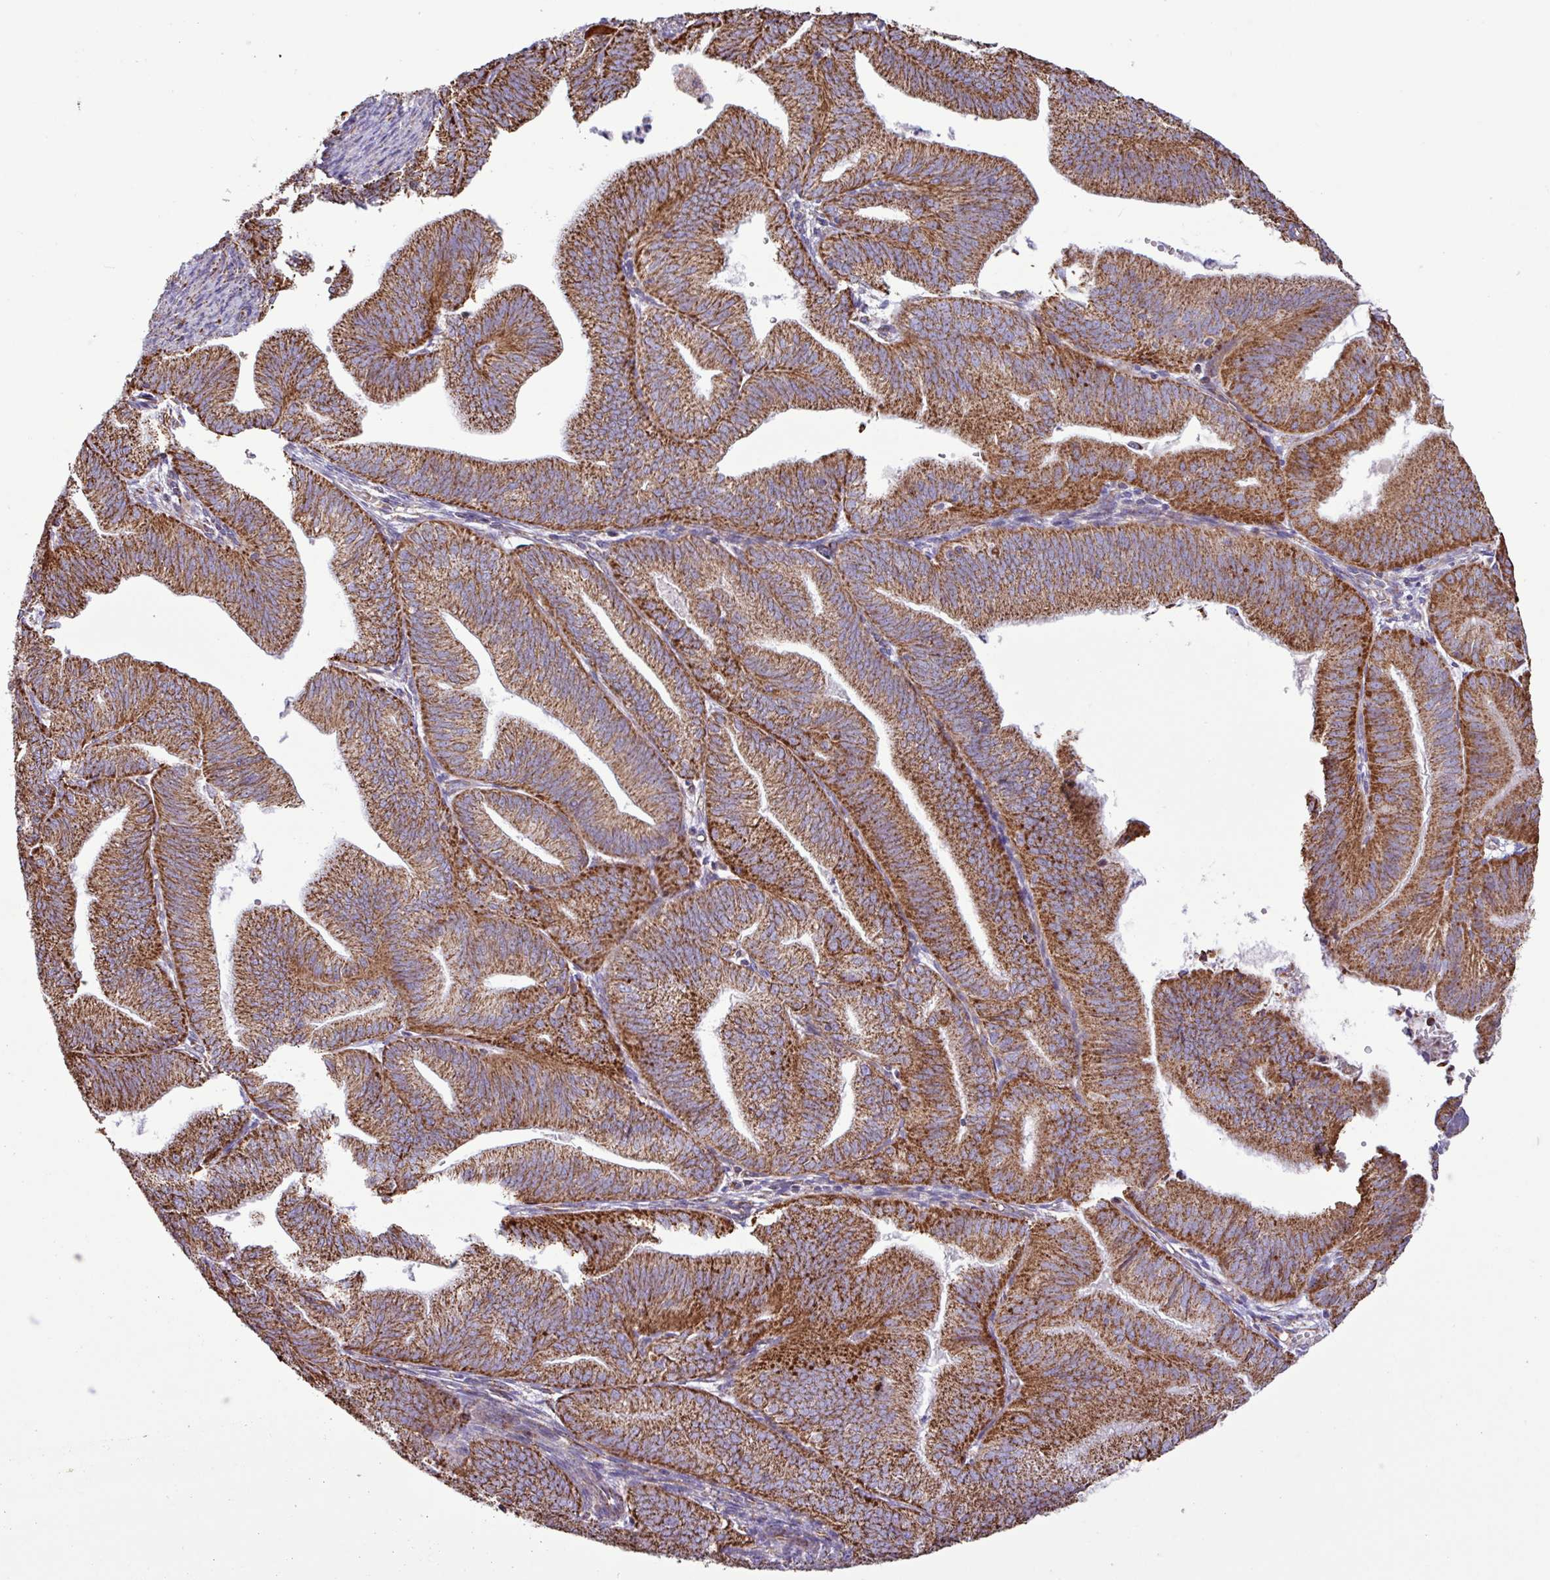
{"staining": {"intensity": "moderate", "quantity": ">75%", "location": "cytoplasmic/membranous"}, "tissue": "endometrial cancer", "cell_type": "Tumor cells", "image_type": "cancer", "snomed": [{"axis": "morphology", "description": "Adenocarcinoma, NOS"}, {"axis": "topography", "description": "Endometrium"}], "caption": "Brown immunohistochemical staining in endometrial adenocarcinoma displays moderate cytoplasmic/membranous expression in approximately >75% of tumor cells.", "gene": "RTL3", "patient": {"sex": "female", "age": 70}}